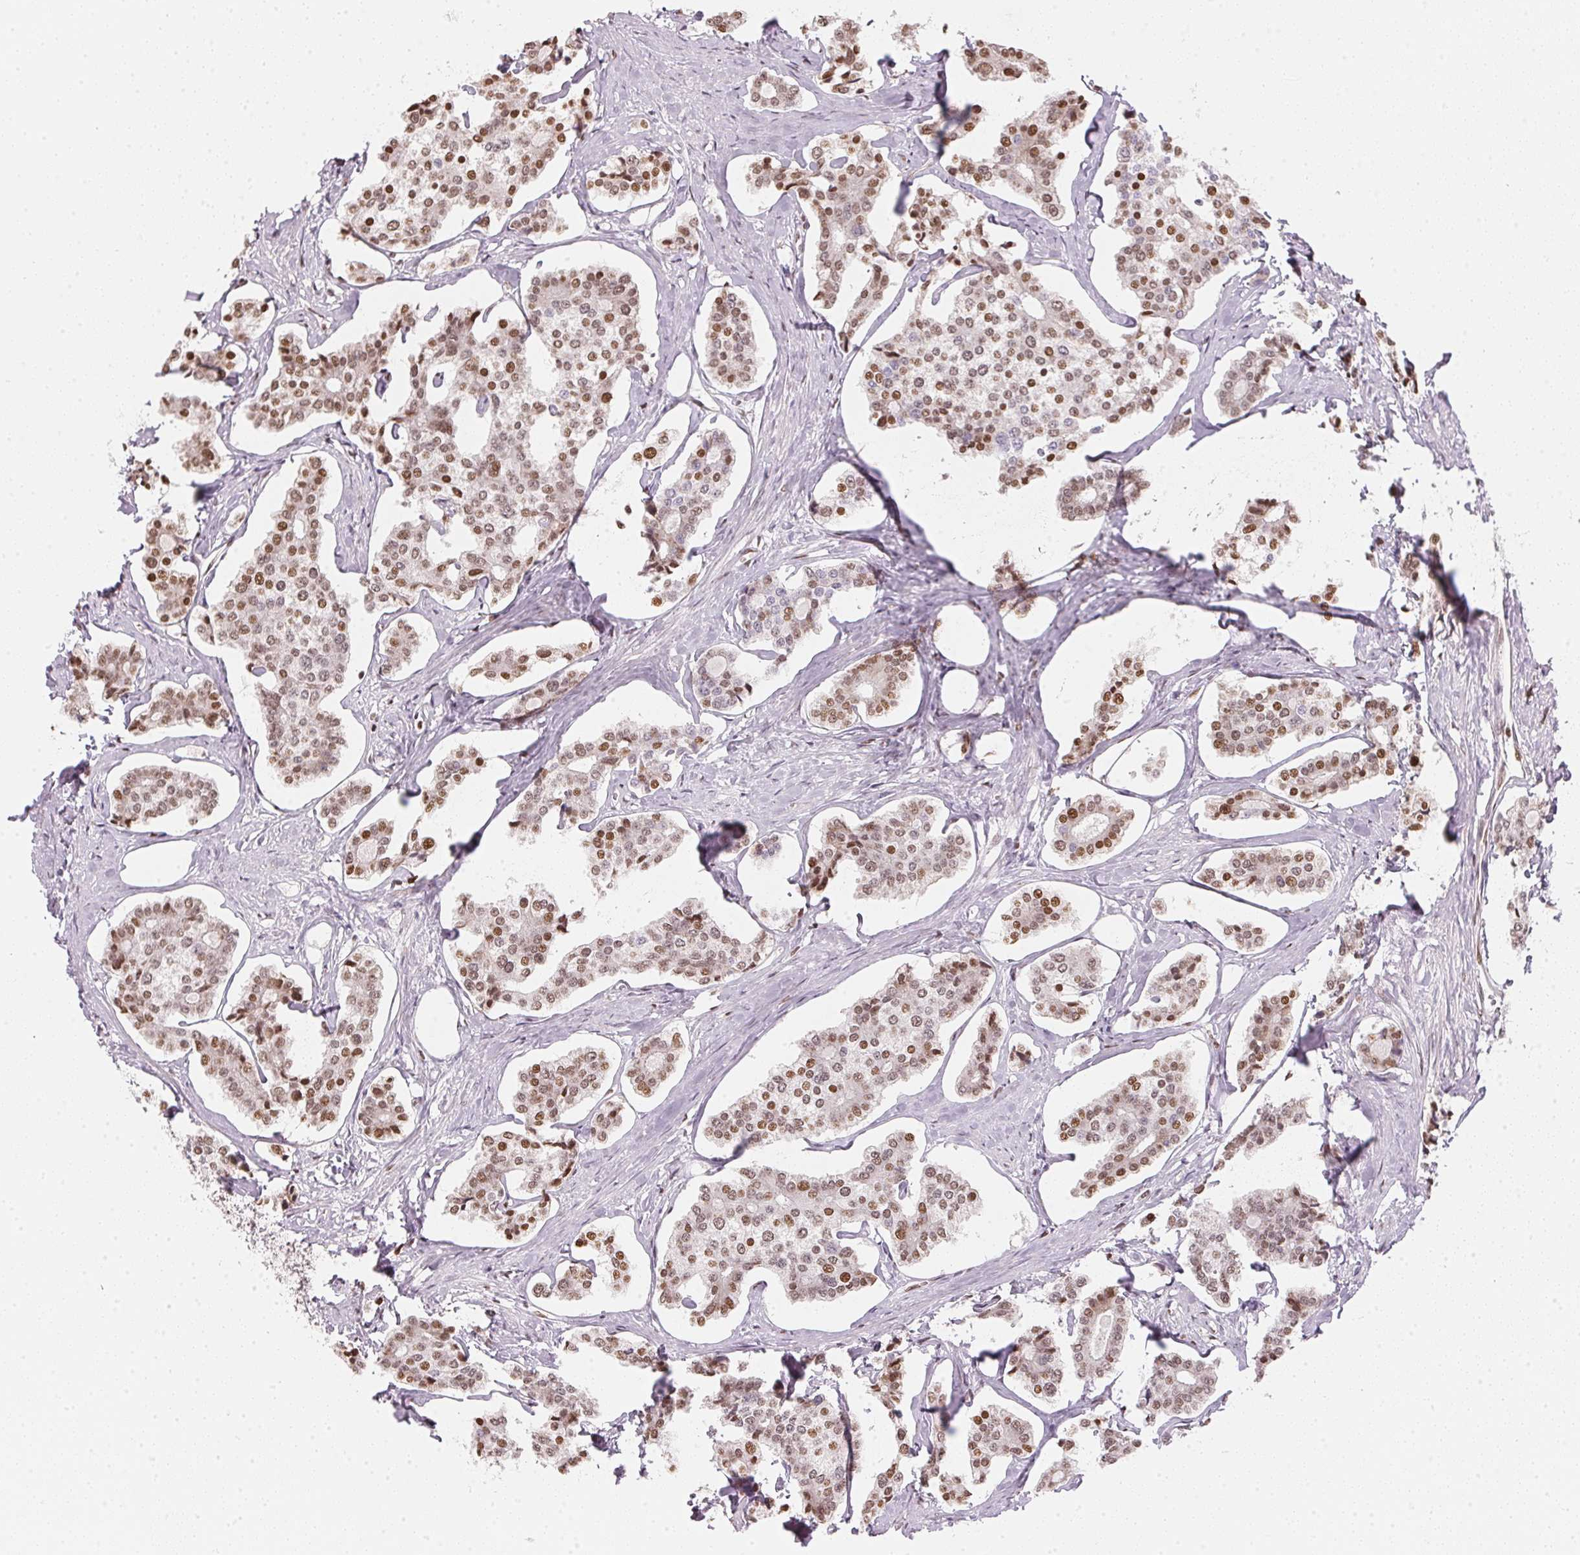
{"staining": {"intensity": "moderate", "quantity": ">75%", "location": "nuclear"}, "tissue": "carcinoid", "cell_type": "Tumor cells", "image_type": "cancer", "snomed": [{"axis": "morphology", "description": "Carcinoid, malignant, NOS"}, {"axis": "topography", "description": "Small intestine"}], "caption": "Immunohistochemical staining of human carcinoid demonstrates medium levels of moderate nuclear expression in about >75% of tumor cells.", "gene": "KAT6A", "patient": {"sex": "female", "age": 65}}